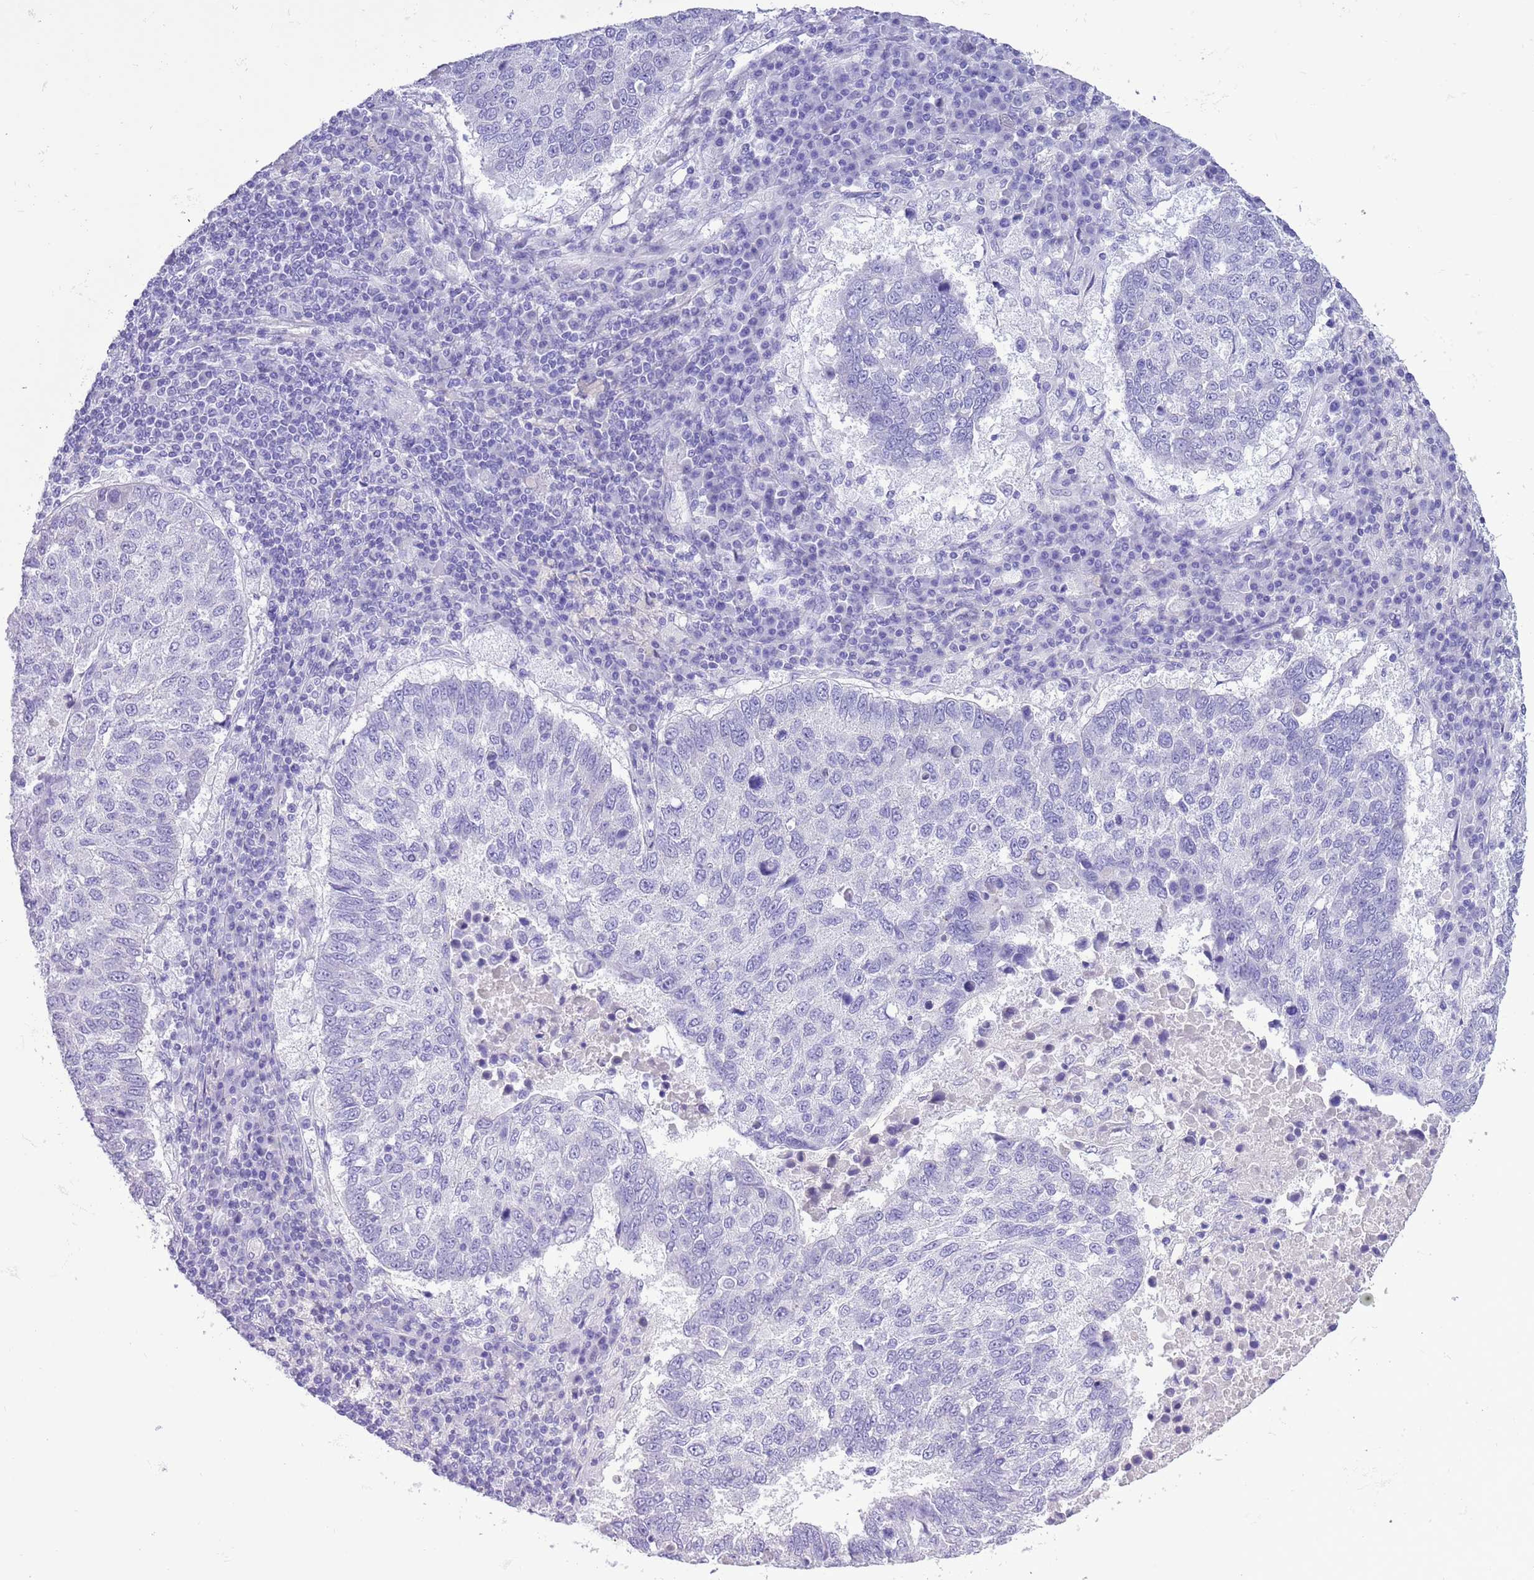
{"staining": {"intensity": "negative", "quantity": "none", "location": "none"}, "tissue": "lung cancer", "cell_type": "Tumor cells", "image_type": "cancer", "snomed": [{"axis": "morphology", "description": "Squamous cell carcinoma, NOS"}, {"axis": "topography", "description": "Lung"}], "caption": "Tumor cells show no significant protein staining in lung squamous cell carcinoma.", "gene": "TBC1D10B", "patient": {"sex": "male", "age": 73}}